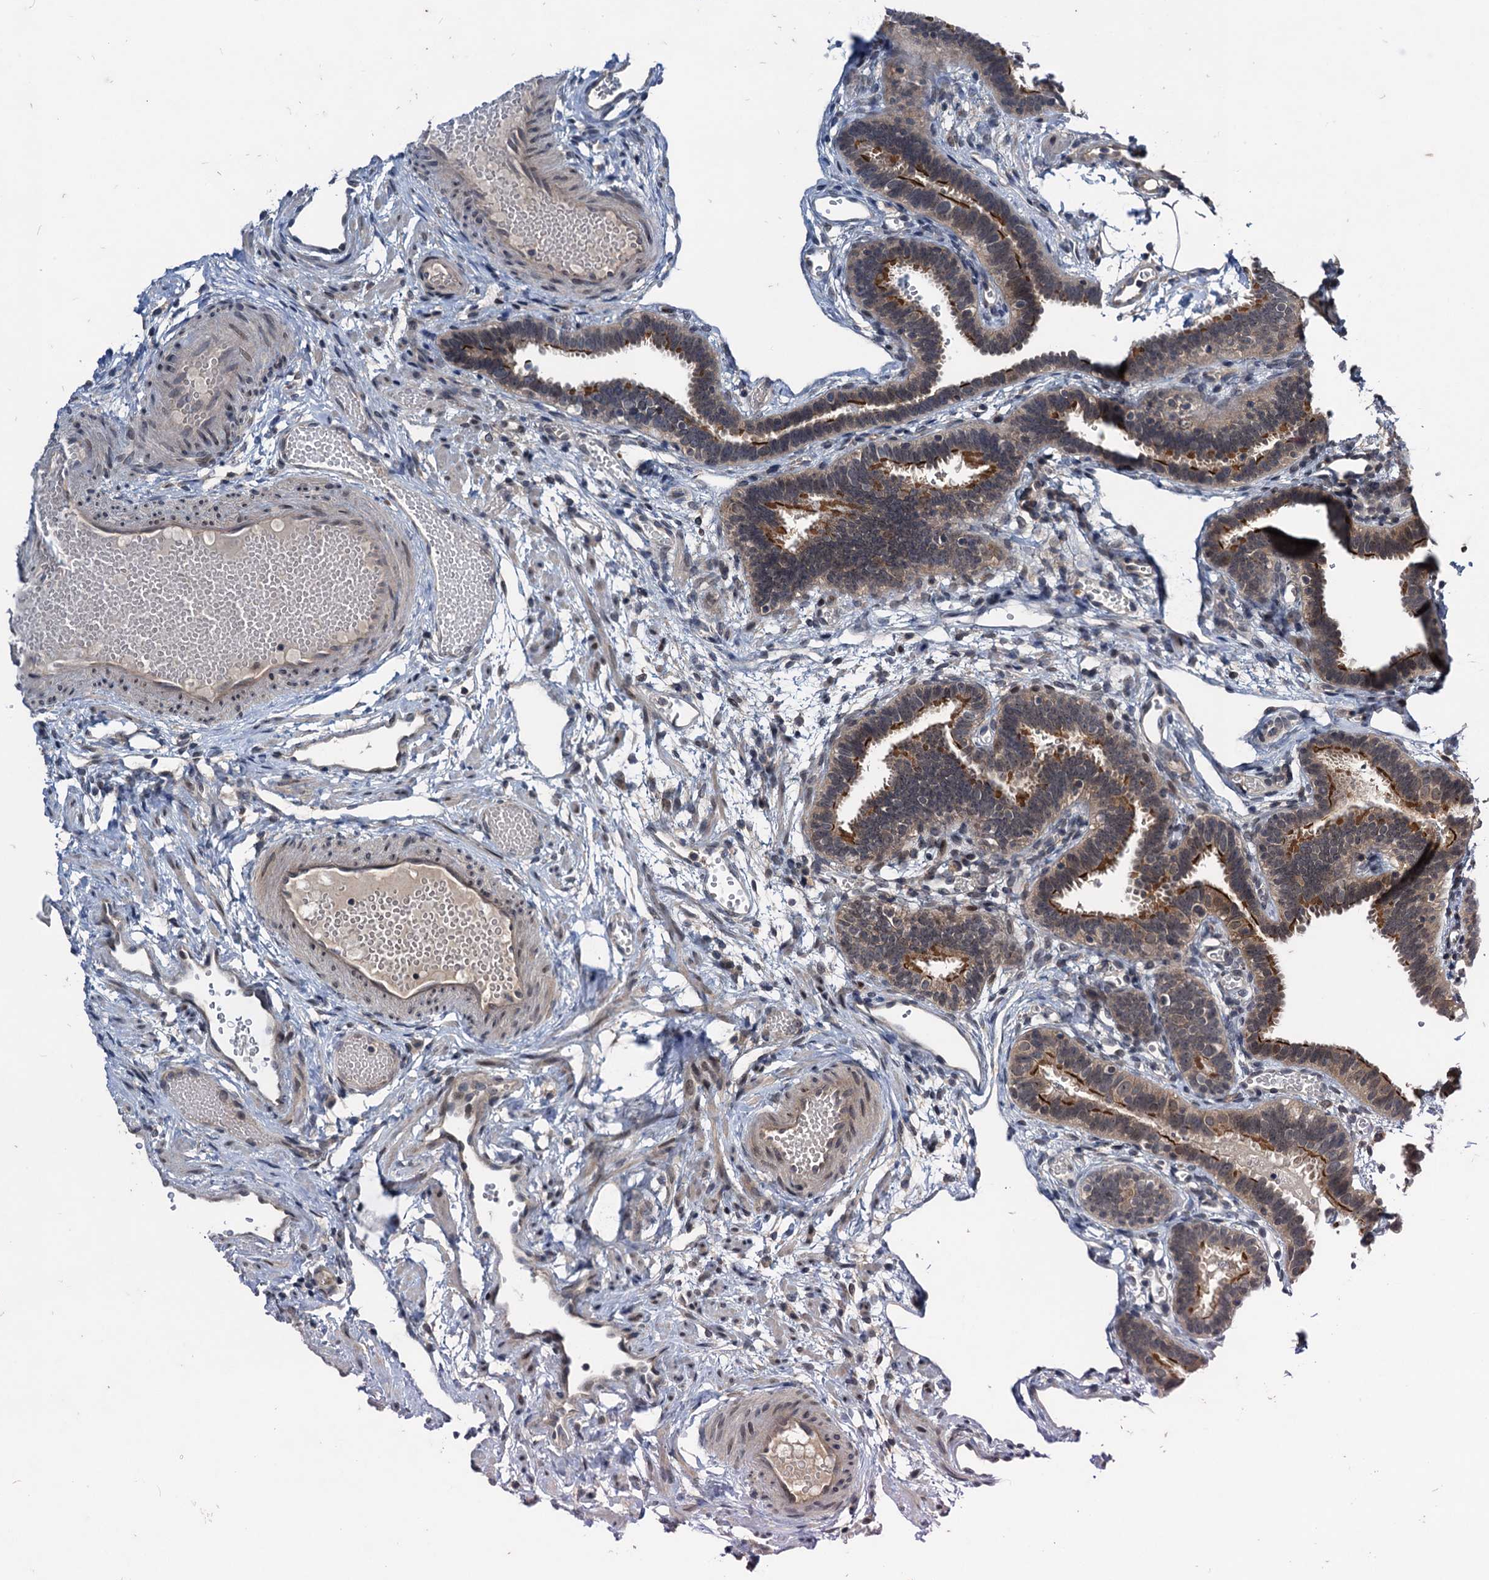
{"staining": {"intensity": "strong", "quantity": "25%-75%", "location": "cytoplasmic/membranous"}, "tissue": "fallopian tube", "cell_type": "Glandular cells", "image_type": "normal", "snomed": [{"axis": "morphology", "description": "Normal tissue, NOS"}, {"axis": "topography", "description": "Fallopian tube"}], "caption": "Strong cytoplasmic/membranous expression is present in approximately 25%-75% of glandular cells in normal fallopian tube.", "gene": "RNF165", "patient": {"sex": "female", "age": 37}}